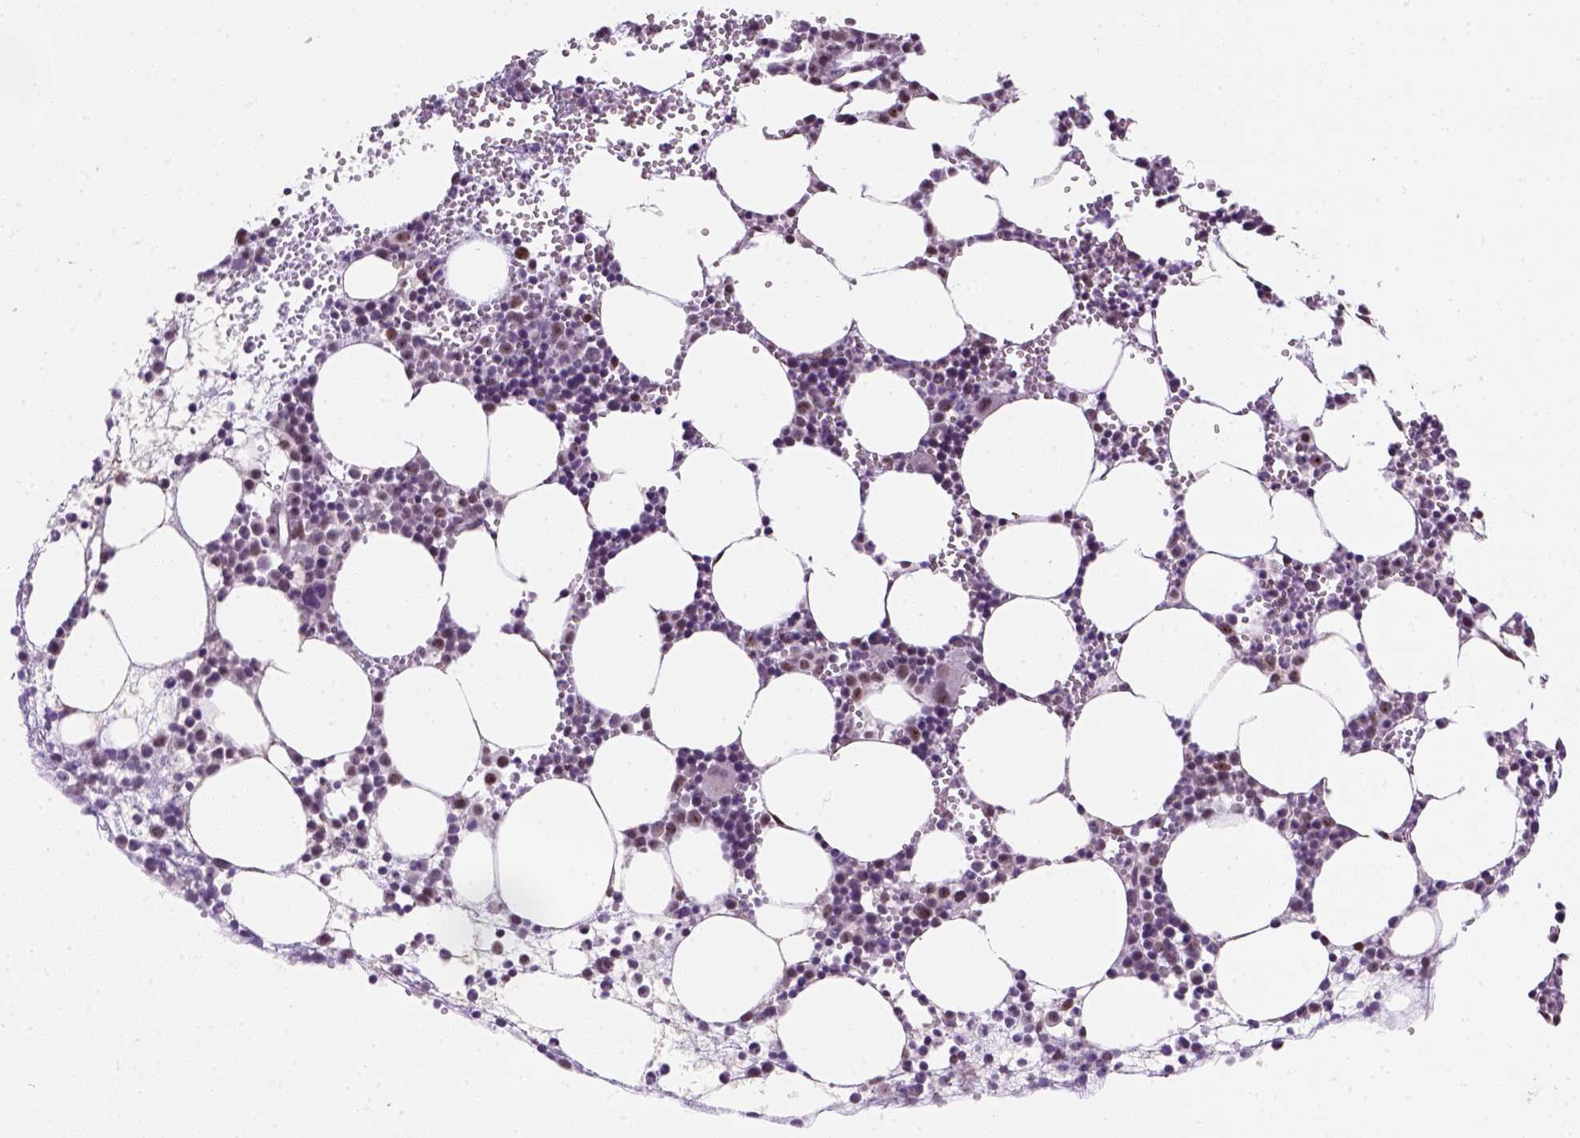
{"staining": {"intensity": "moderate", "quantity": "<25%", "location": "nuclear"}, "tissue": "bone marrow", "cell_type": "Hematopoietic cells", "image_type": "normal", "snomed": [{"axis": "morphology", "description": "Normal tissue, NOS"}, {"axis": "topography", "description": "Bone marrow"}], "caption": "The immunohistochemical stain labels moderate nuclear positivity in hematopoietic cells of benign bone marrow.", "gene": "DDX50", "patient": {"sex": "male", "age": 89}}